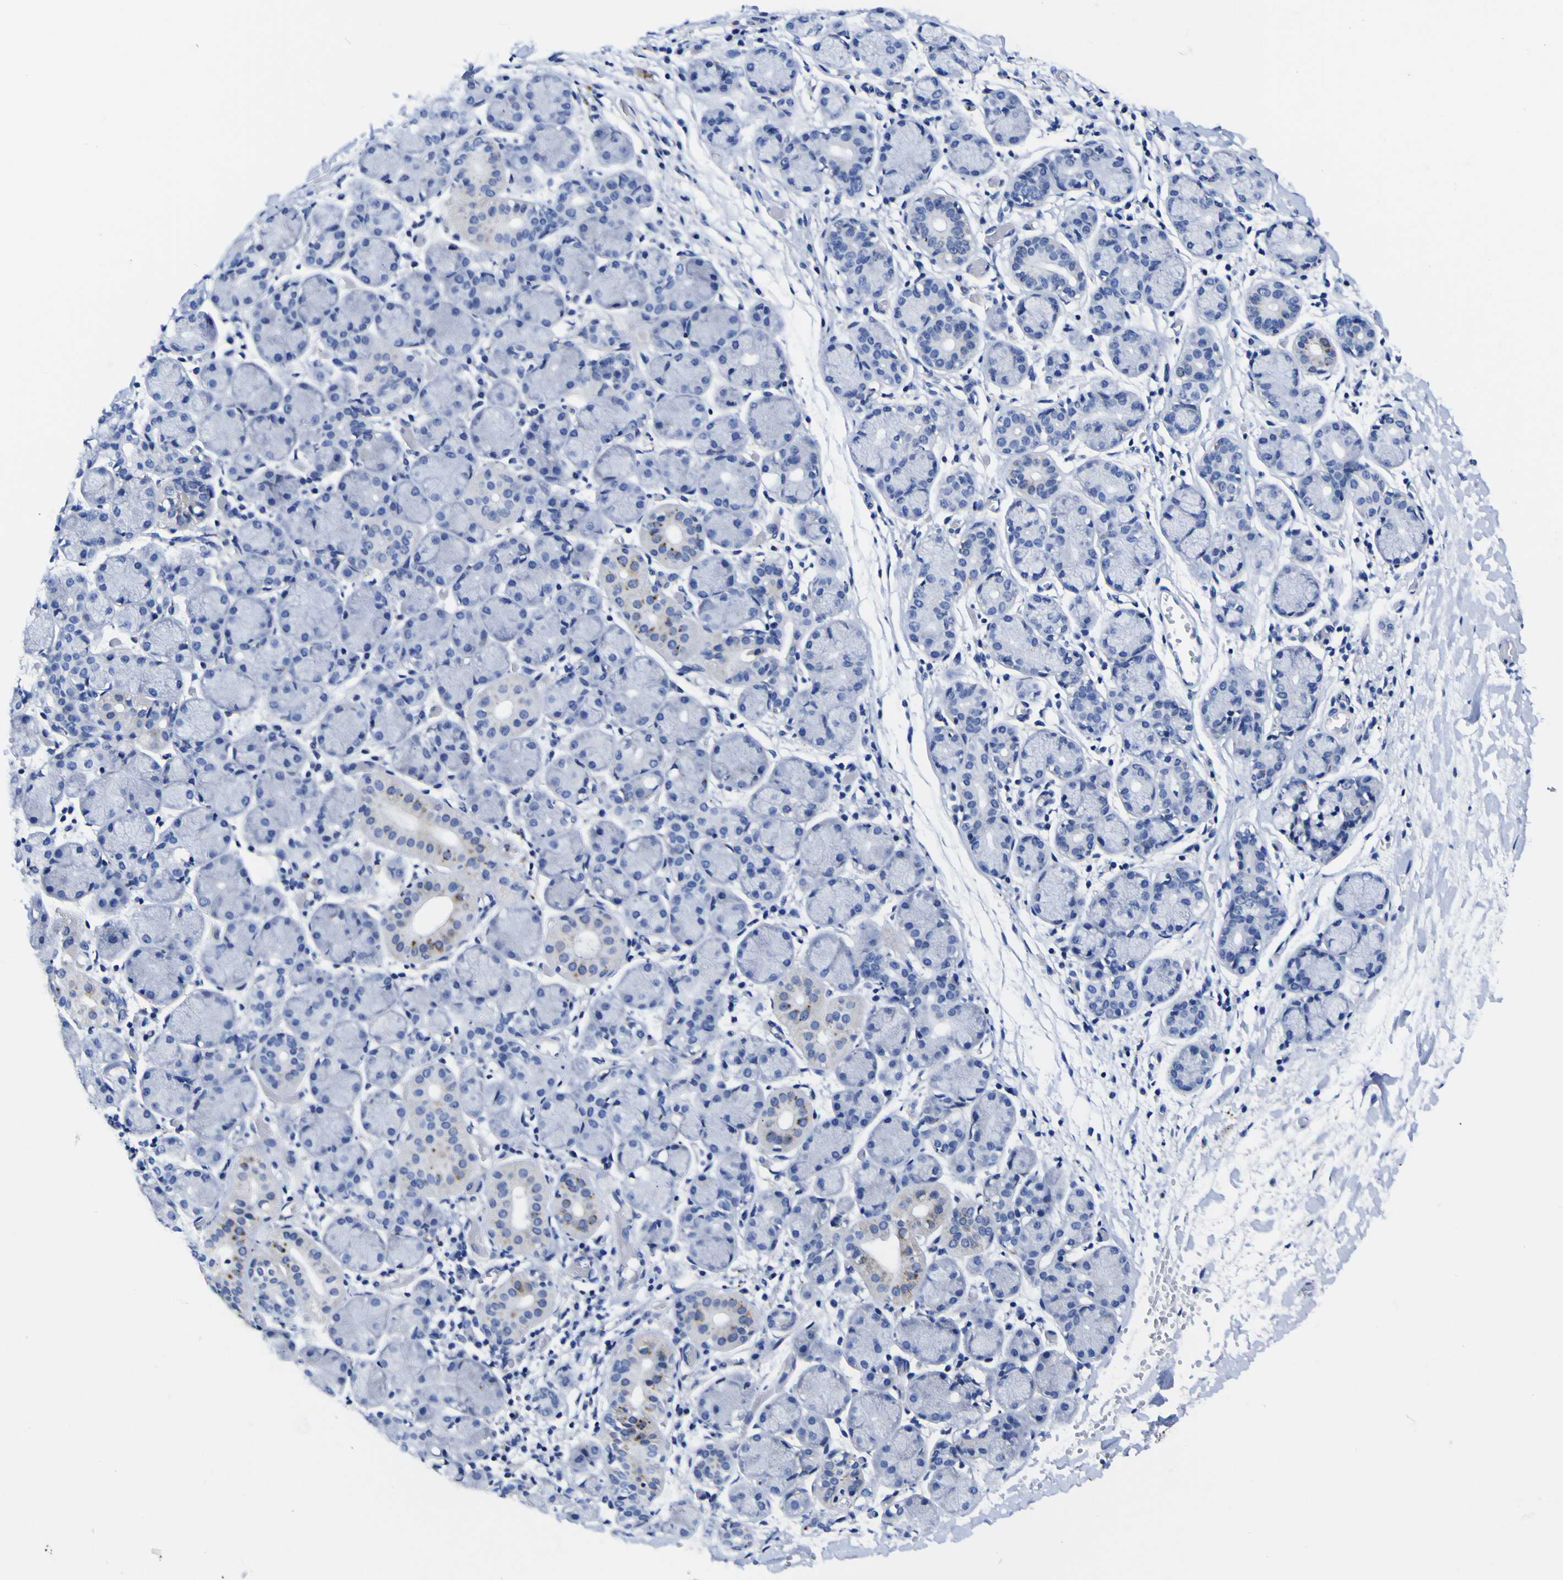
{"staining": {"intensity": "moderate", "quantity": "<25%", "location": "cytoplasmic/membranous"}, "tissue": "salivary gland", "cell_type": "Glandular cells", "image_type": "normal", "snomed": [{"axis": "morphology", "description": "Normal tissue, NOS"}, {"axis": "topography", "description": "Salivary gland"}], "caption": "Normal salivary gland exhibits moderate cytoplasmic/membranous staining in approximately <25% of glandular cells, visualized by immunohistochemistry. The staining is performed using DAB (3,3'-diaminobenzidine) brown chromogen to label protein expression. The nuclei are counter-stained blue using hematoxylin.", "gene": "HLA", "patient": {"sex": "female", "age": 24}}